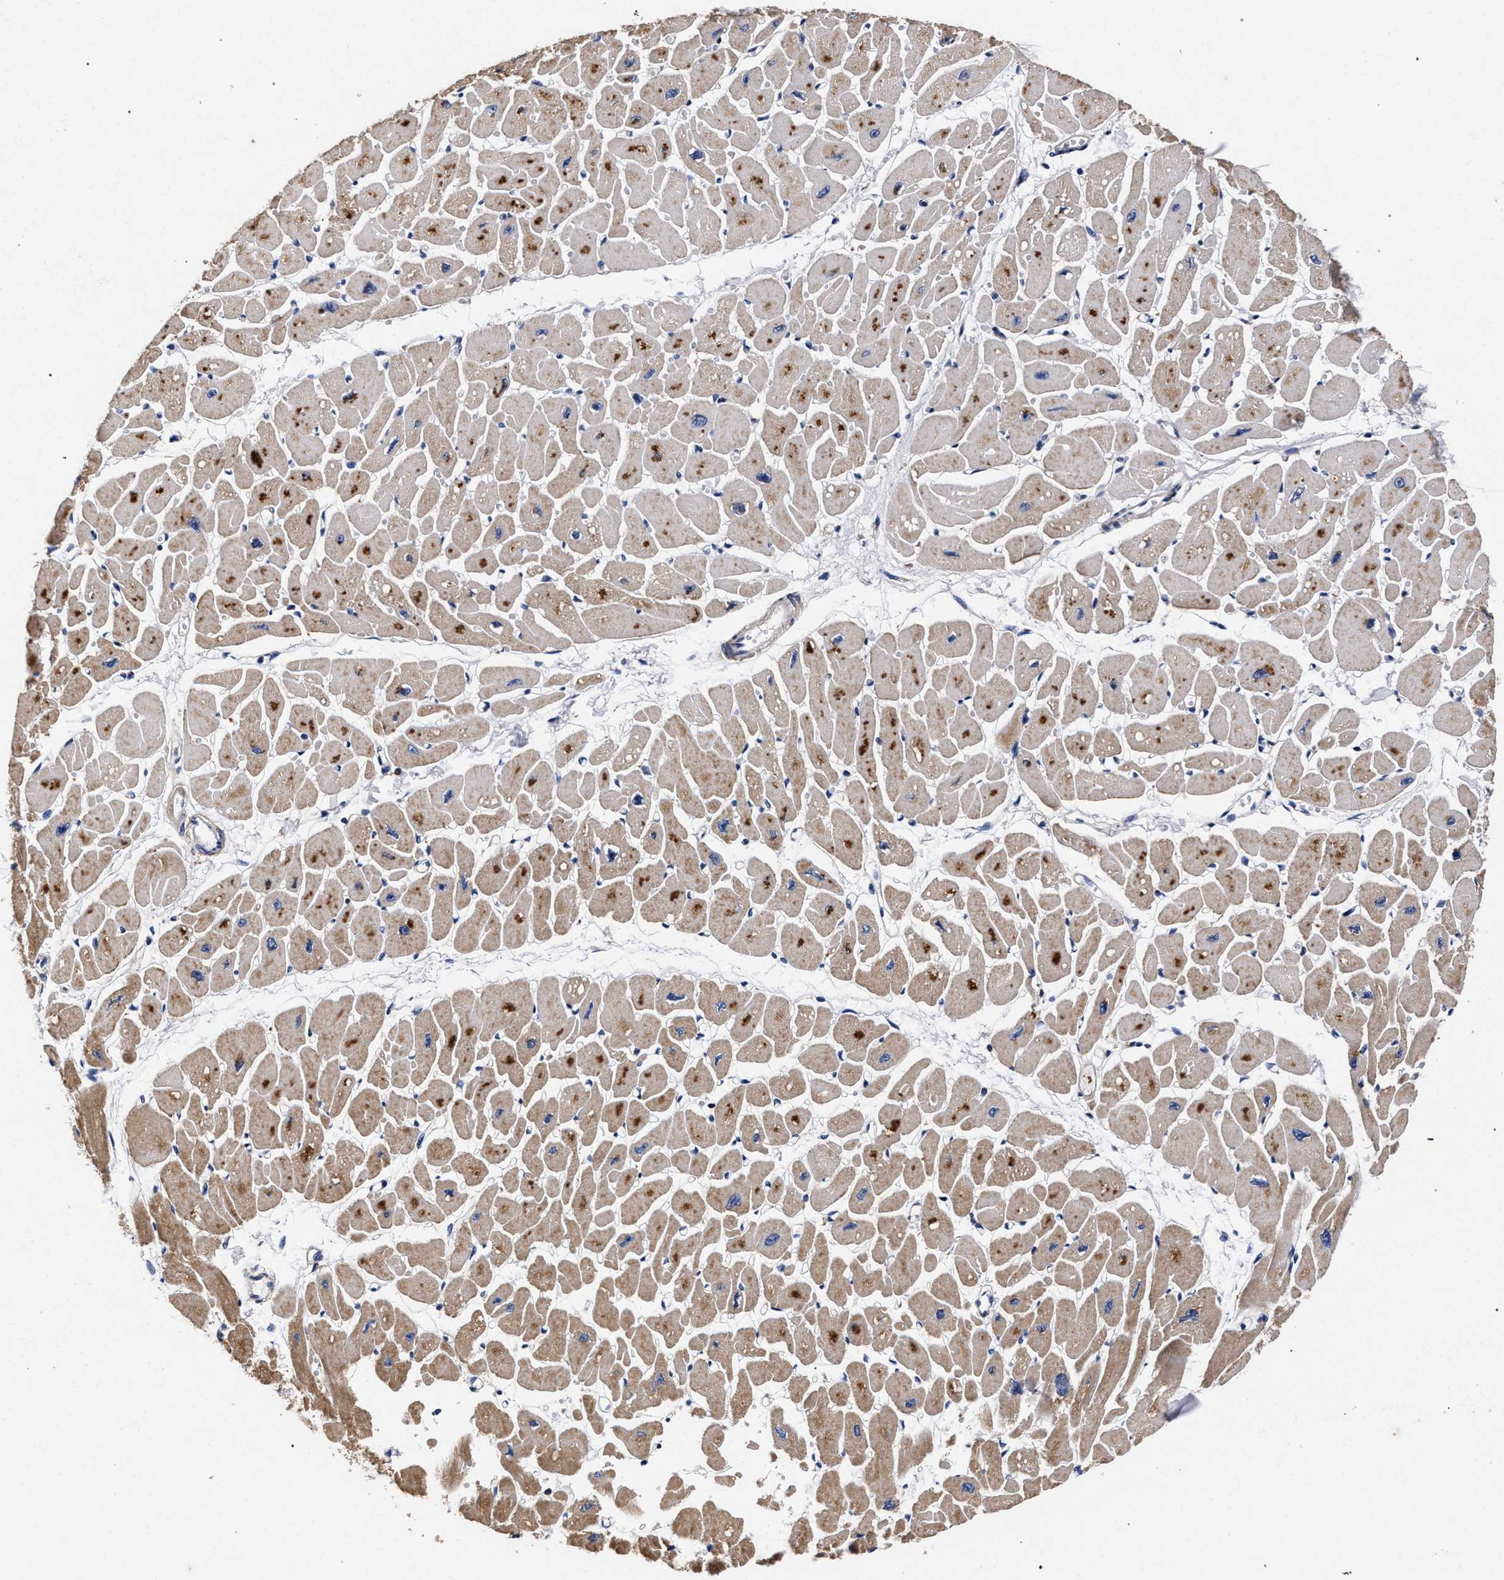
{"staining": {"intensity": "moderate", "quantity": "25%-75%", "location": "cytoplasmic/membranous"}, "tissue": "heart muscle", "cell_type": "Cardiomyocytes", "image_type": "normal", "snomed": [{"axis": "morphology", "description": "Normal tissue, NOS"}, {"axis": "topography", "description": "Heart"}], "caption": "Immunohistochemical staining of unremarkable heart muscle reveals 25%-75% levels of moderate cytoplasmic/membranous protein positivity in approximately 25%-75% of cardiomyocytes.", "gene": "CFAP95", "patient": {"sex": "female", "age": 54}}